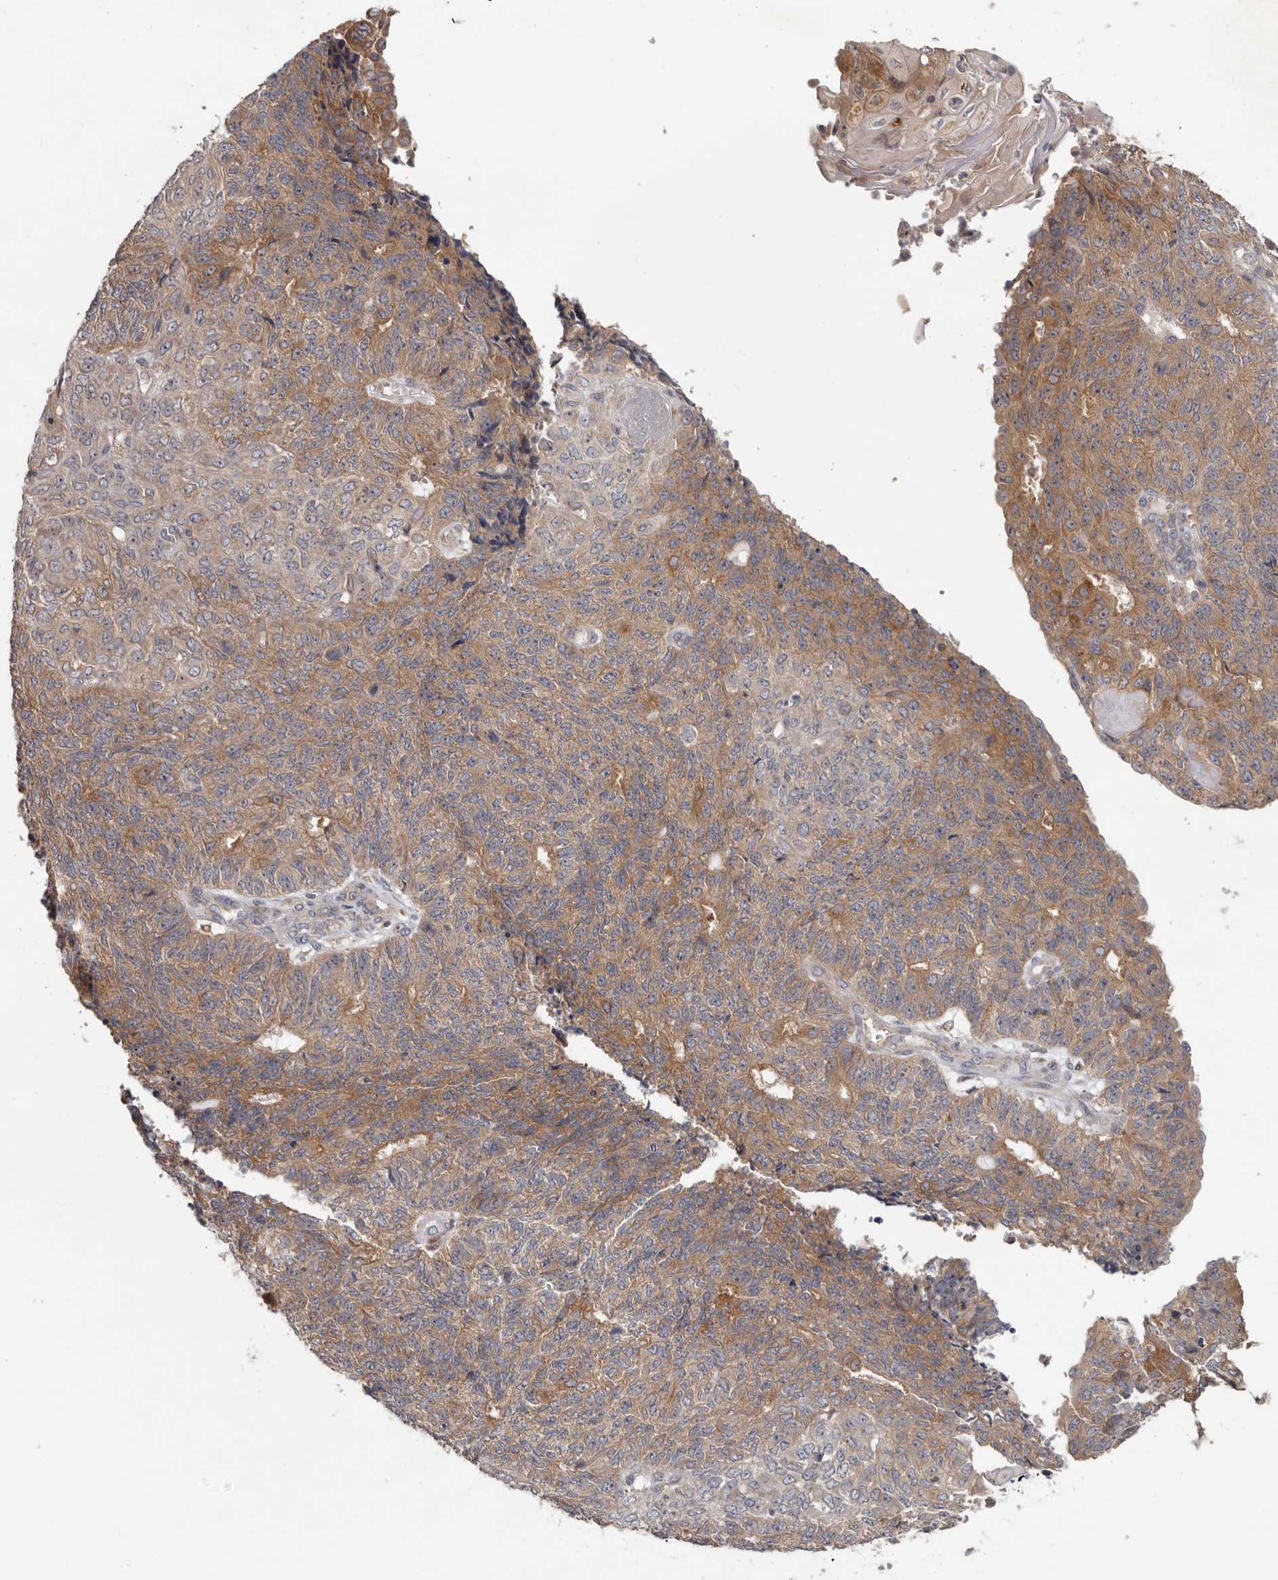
{"staining": {"intensity": "moderate", "quantity": "25%-75%", "location": "cytoplasmic/membranous"}, "tissue": "endometrial cancer", "cell_type": "Tumor cells", "image_type": "cancer", "snomed": [{"axis": "morphology", "description": "Adenocarcinoma, NOS"}, {"axis": "topography", "description": "Endometrium"}], "caption": "Endometrial cancer (adenocarcinoma) stained with a protein marker demonstrates moderate staining in tumor cells.", "gene": "HINT3", "patient": {"sex": "female", "age": 32}}